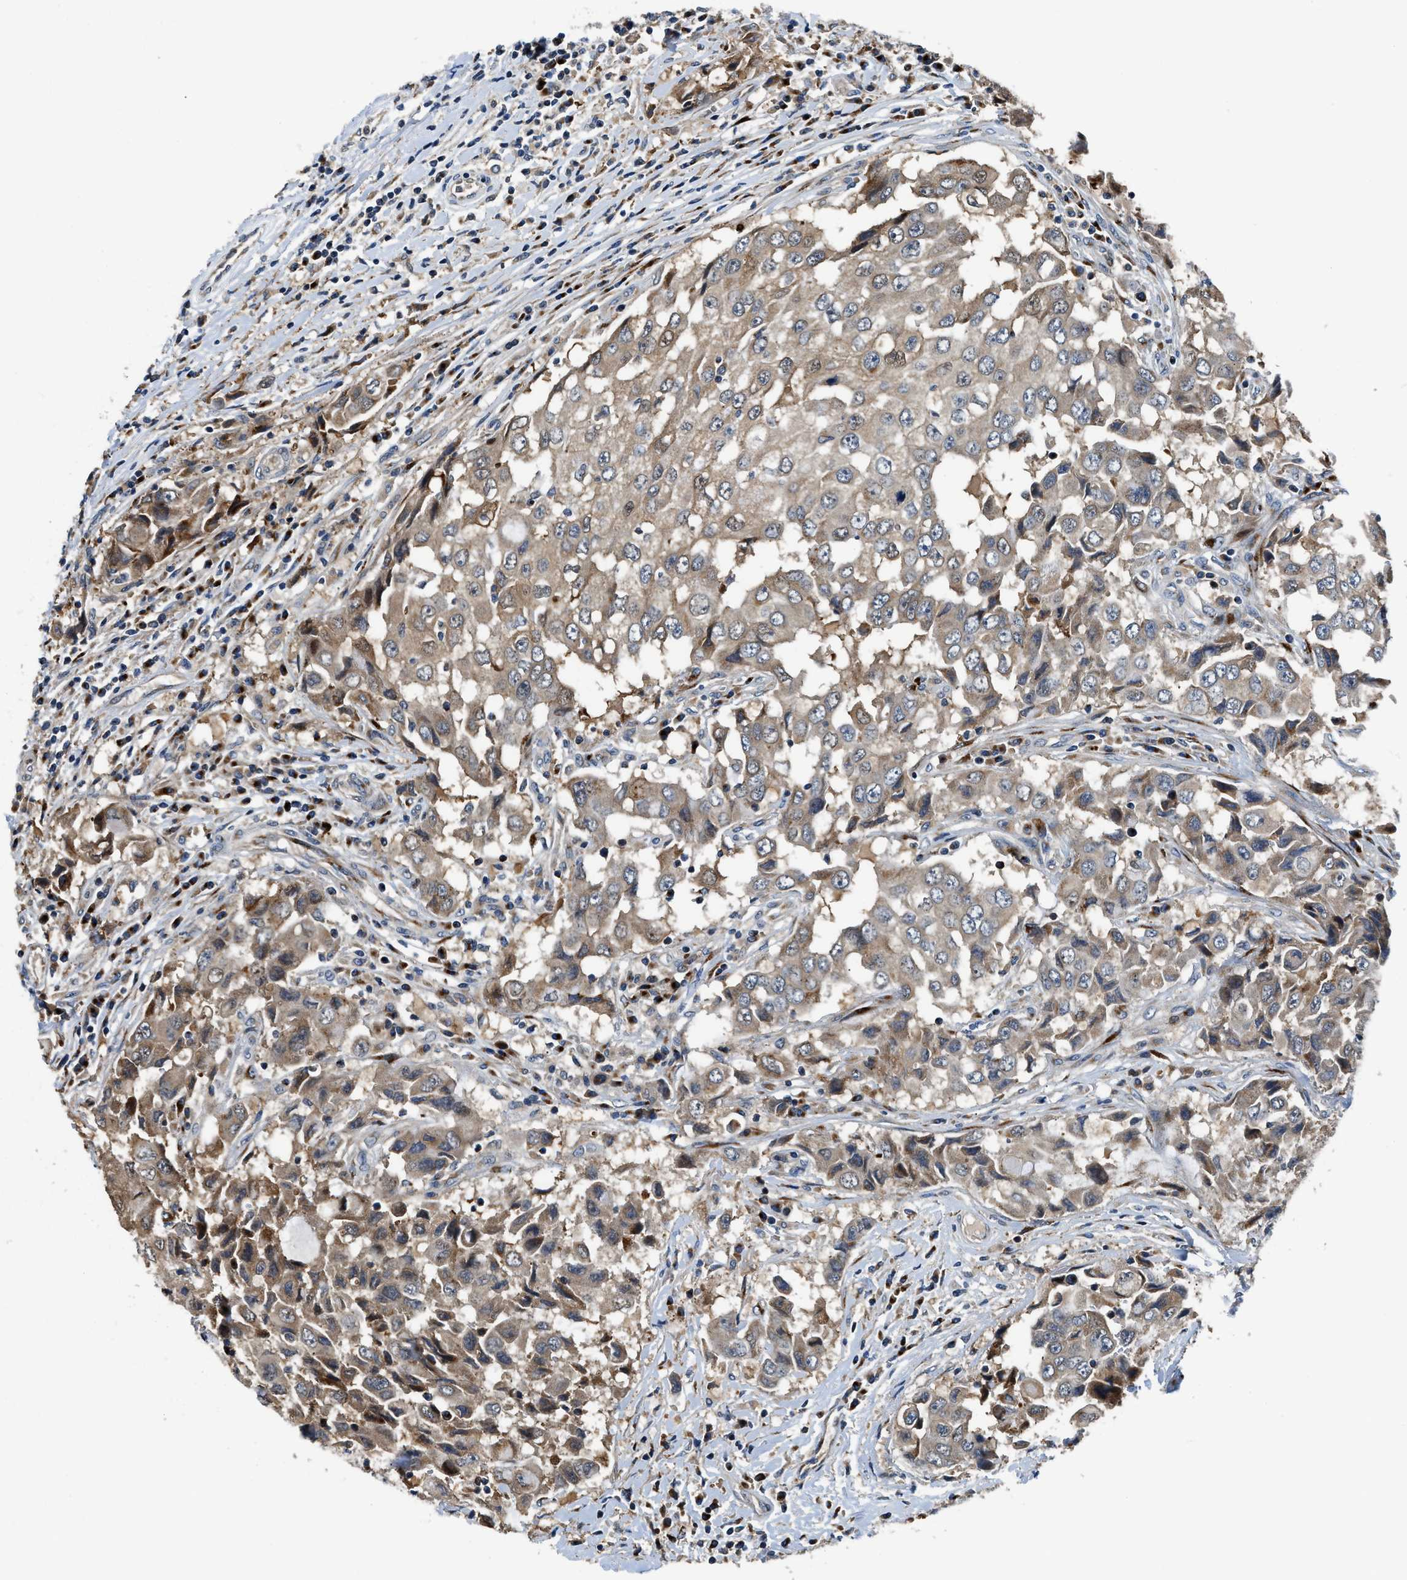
{"staining": {"intensity": "moderate", "quantity": ">75%", "location": "cytoplasmic/membranous"}, "tissue": "breast cancer", "cell_type": "Tumor cells", "image_type": "cancer", "snomed": [{"axis": "morphology", "description": "Duct carcinoma"}, {"axis": "topography", "description": "Breast"}], "caption": "A brown stain labels moderate cytoplasmic/membranous staining of a protein in infiltrating ductal carcinoma (breast) tumor cells.", "gene": "FUT8", "patient": {"sex": "female", "age": 27}}